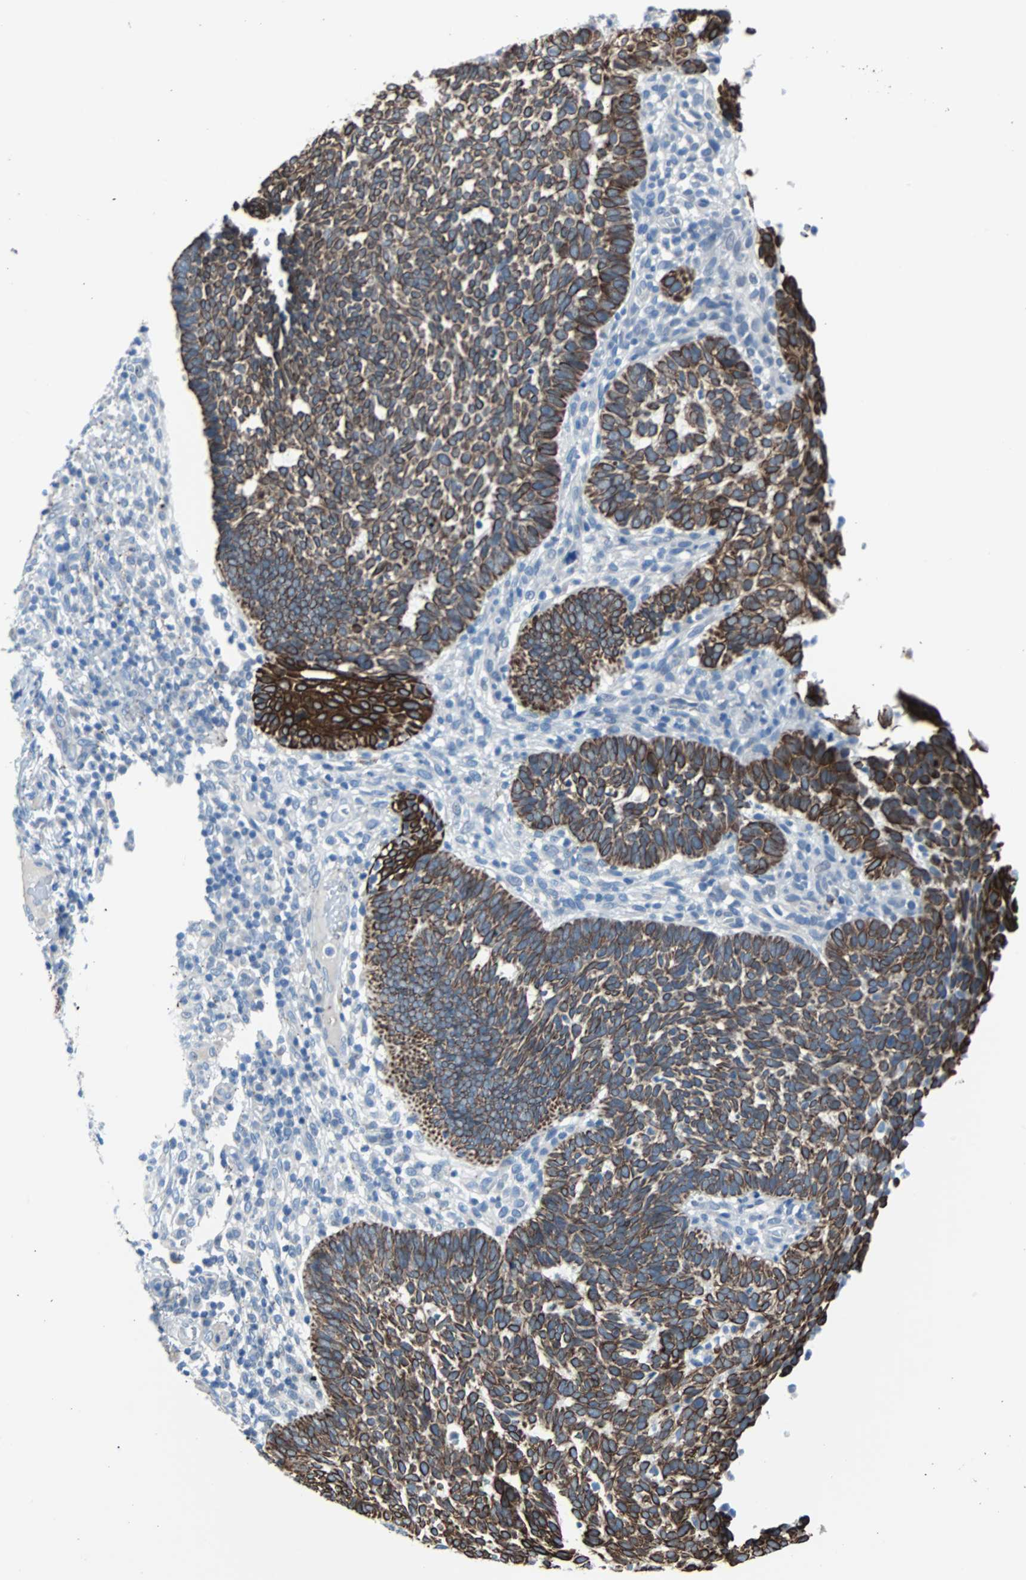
{"staining": {"intensity": "strong", "quantity": ">75%", "location": "cytoplasmic/membranous"}, "tissue": "skin cancer", "cell_type": "Tumor cells", "image_type": "cancer", "snomed": [{"axis": "morphology", "description": "Normal tissue, NOS"}, {"axis": "morphology", "description": "Basal cell carcinoma"}, {"axis": "topography", "description": "Skin"}], "caption": "A brown stain labels strong cytoplasmic/membranous expression of a protein in skin basal cell carcinoma tumor cells.", "gene": "KRT7", "patient": {"sex": "male", "age": 87}}